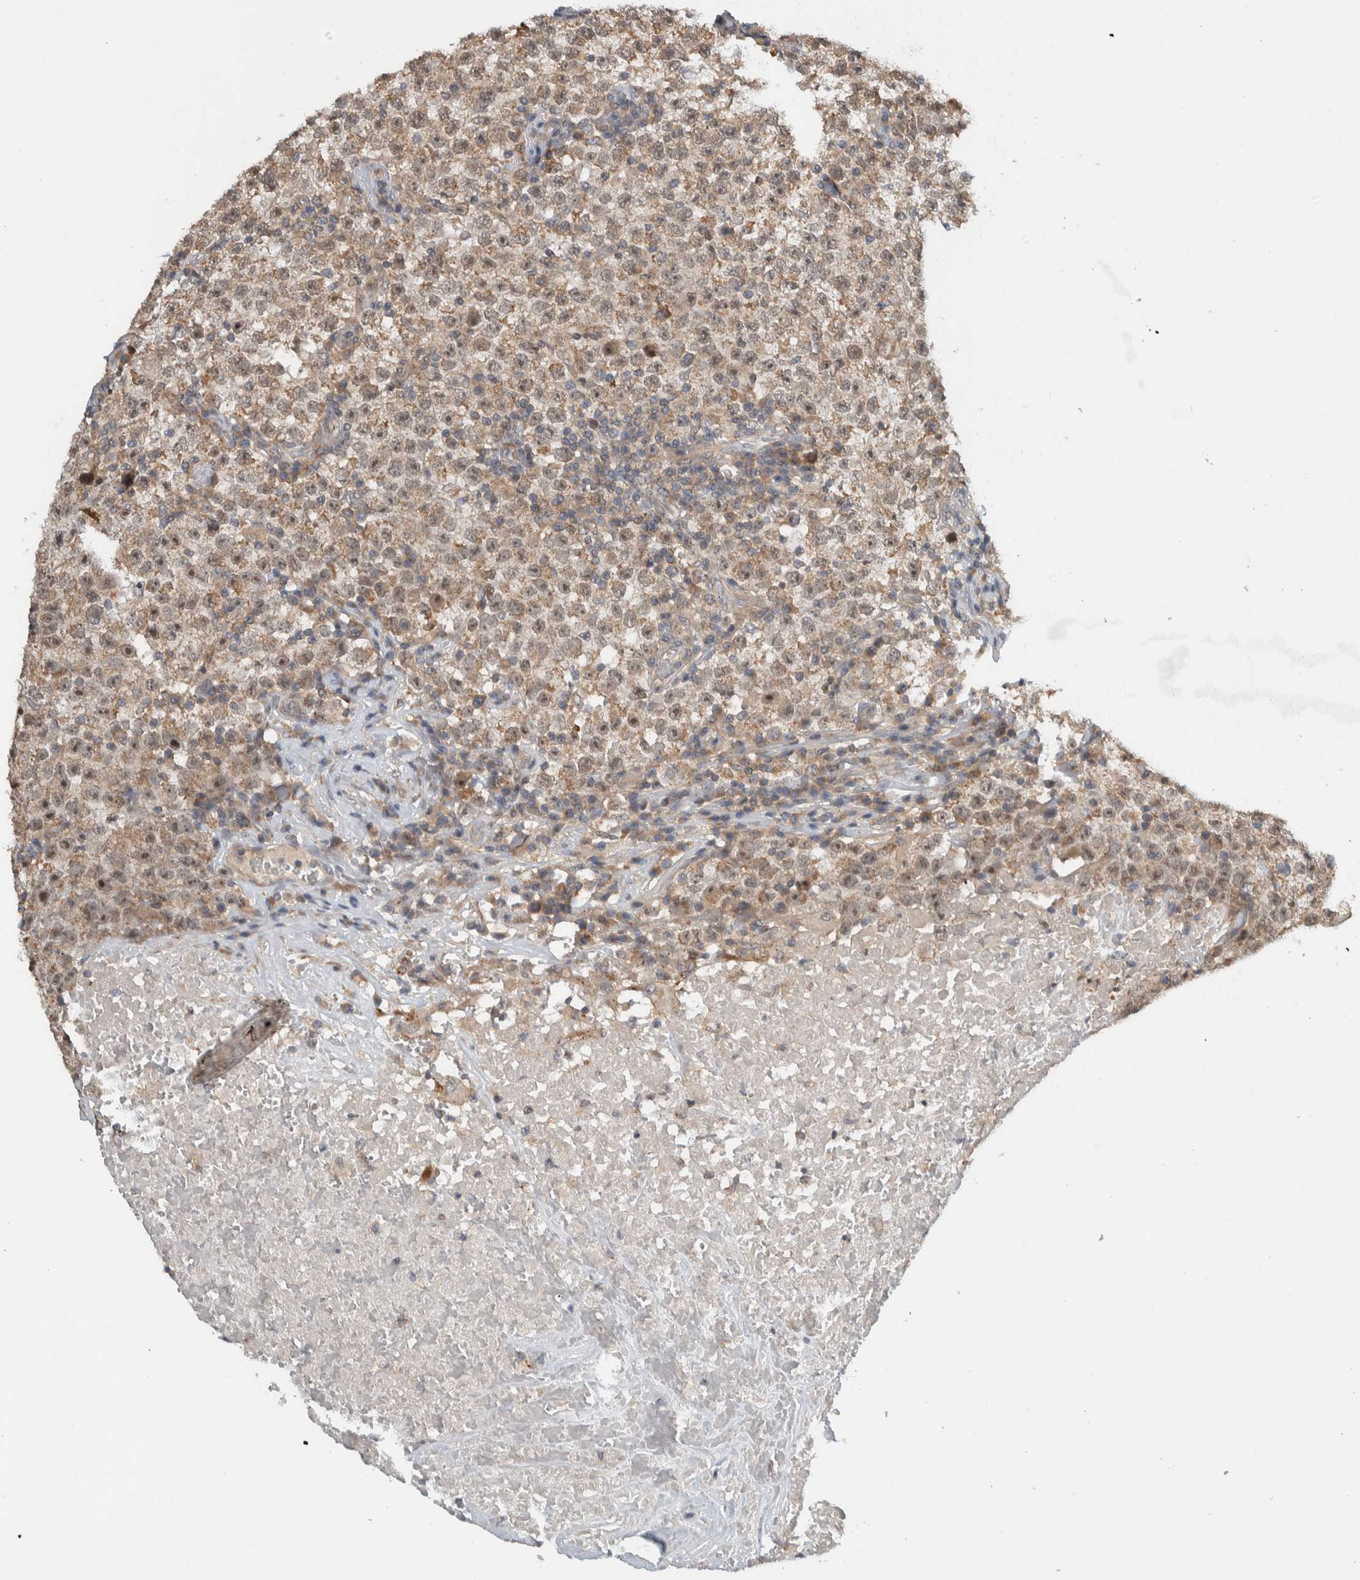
{"staining": {"intensity": "weak", "quantity": ">75%", "location": "cytoplasmic/membranous,nuclear"}, "tissue": "testis cancer", "cell_type": "Tumor cells", "image_type": "cancer", "snomed": [{"axis": "morphology", "description": "Seminoma, NOS"}, {"axis": "topography", "description": "Testis"}], "caption": "An image showing weak cytoplasmic/membranous and nuclear positivity in about >75% of tumor cells in testis cancer (seminoma), as visualized by brown immunohistochemical staining.", "gene": "MPRIP", "patient": {"sex": "male", "age": 22}}